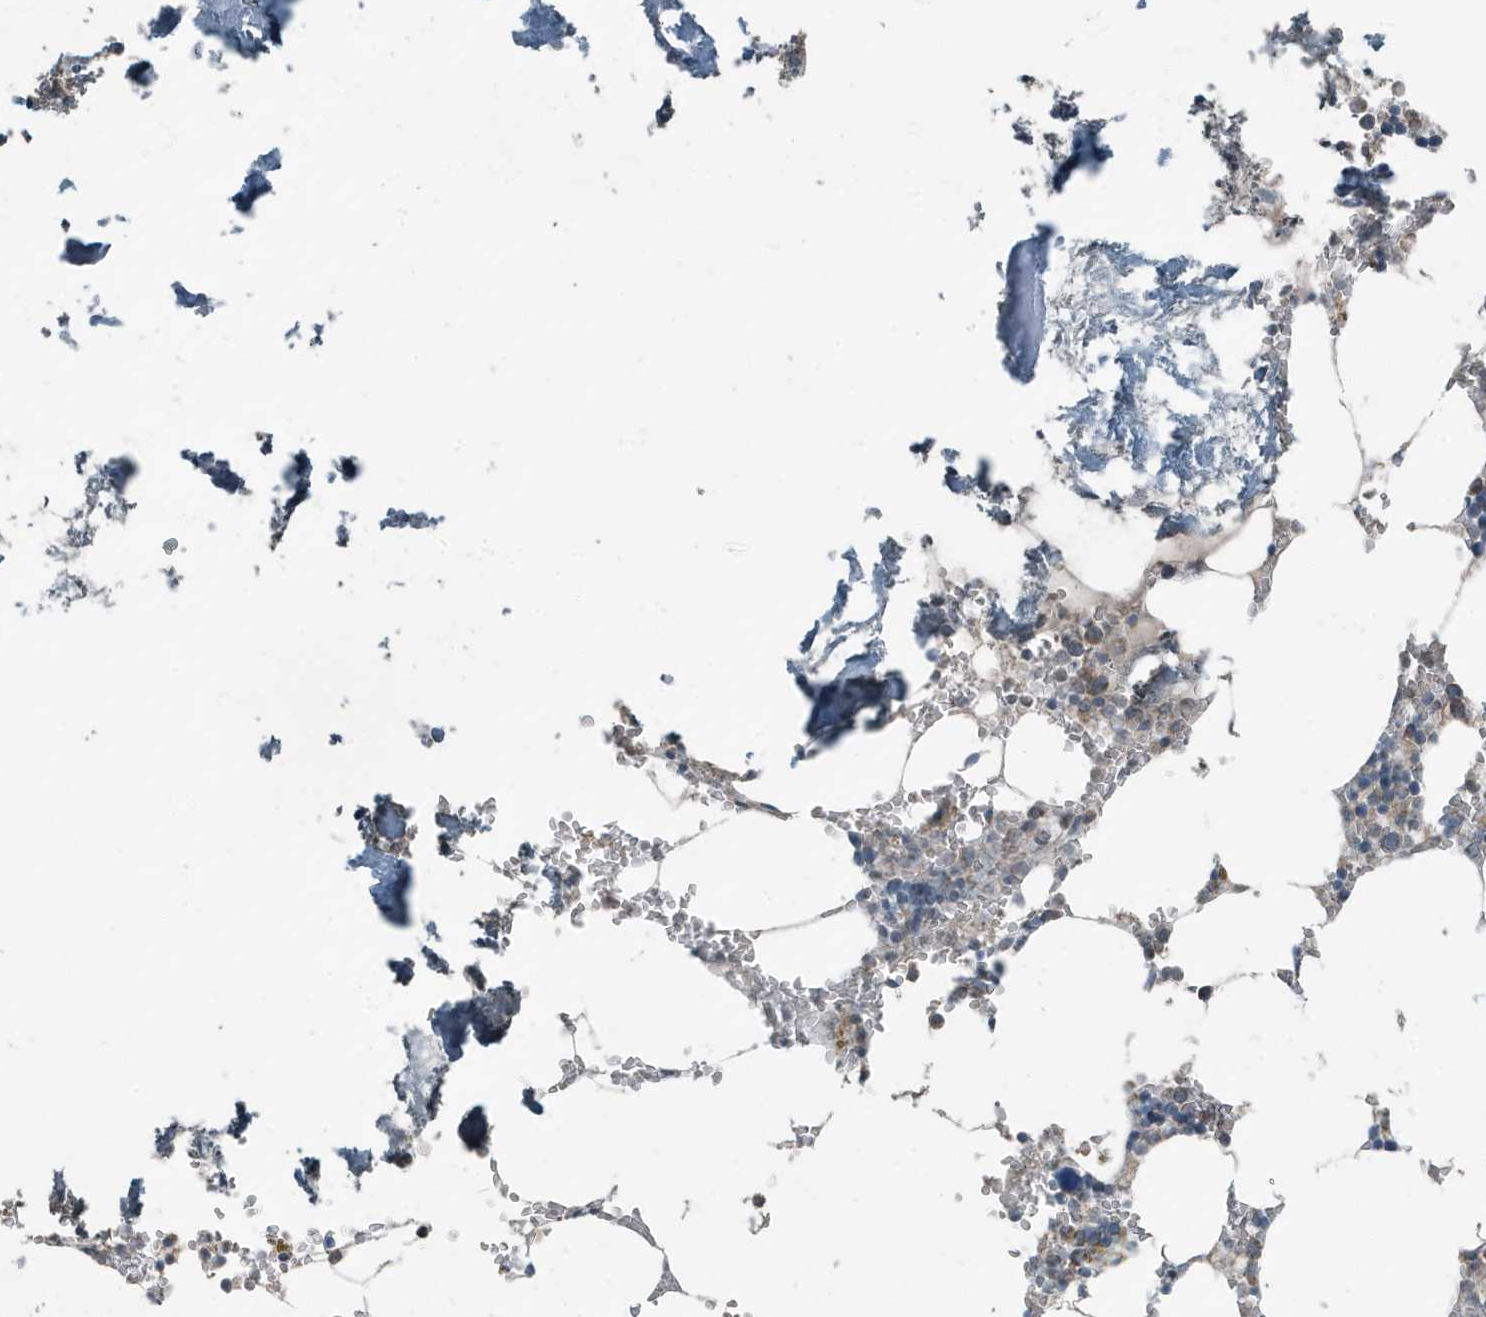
{"staining": {"intensity": "weak", "quantity": "<25%", "location": "cytoplasmic/membranous"}, "tissue": "bone marrow", "cell_type": "Hematopoietic cells", "image_type": "normal", "snomed": [{"axis": "morphology", "description": "Normal tissue, NOS"}, {"axis": "topography", "description": "Bone marrow"}], "caption": "This is a photomicrograph of immunohistochemistry (IHC) staining of normal bone marrow, which shows no expression in hematopoietic cells. (Stains: DAB immunohistochemistry (IHC) with hematoxylin counter stain, Microscopy: brightfield microscopy at high magnification).", "gene": "MT", "patient": {"sex": "male", "age": 70}}